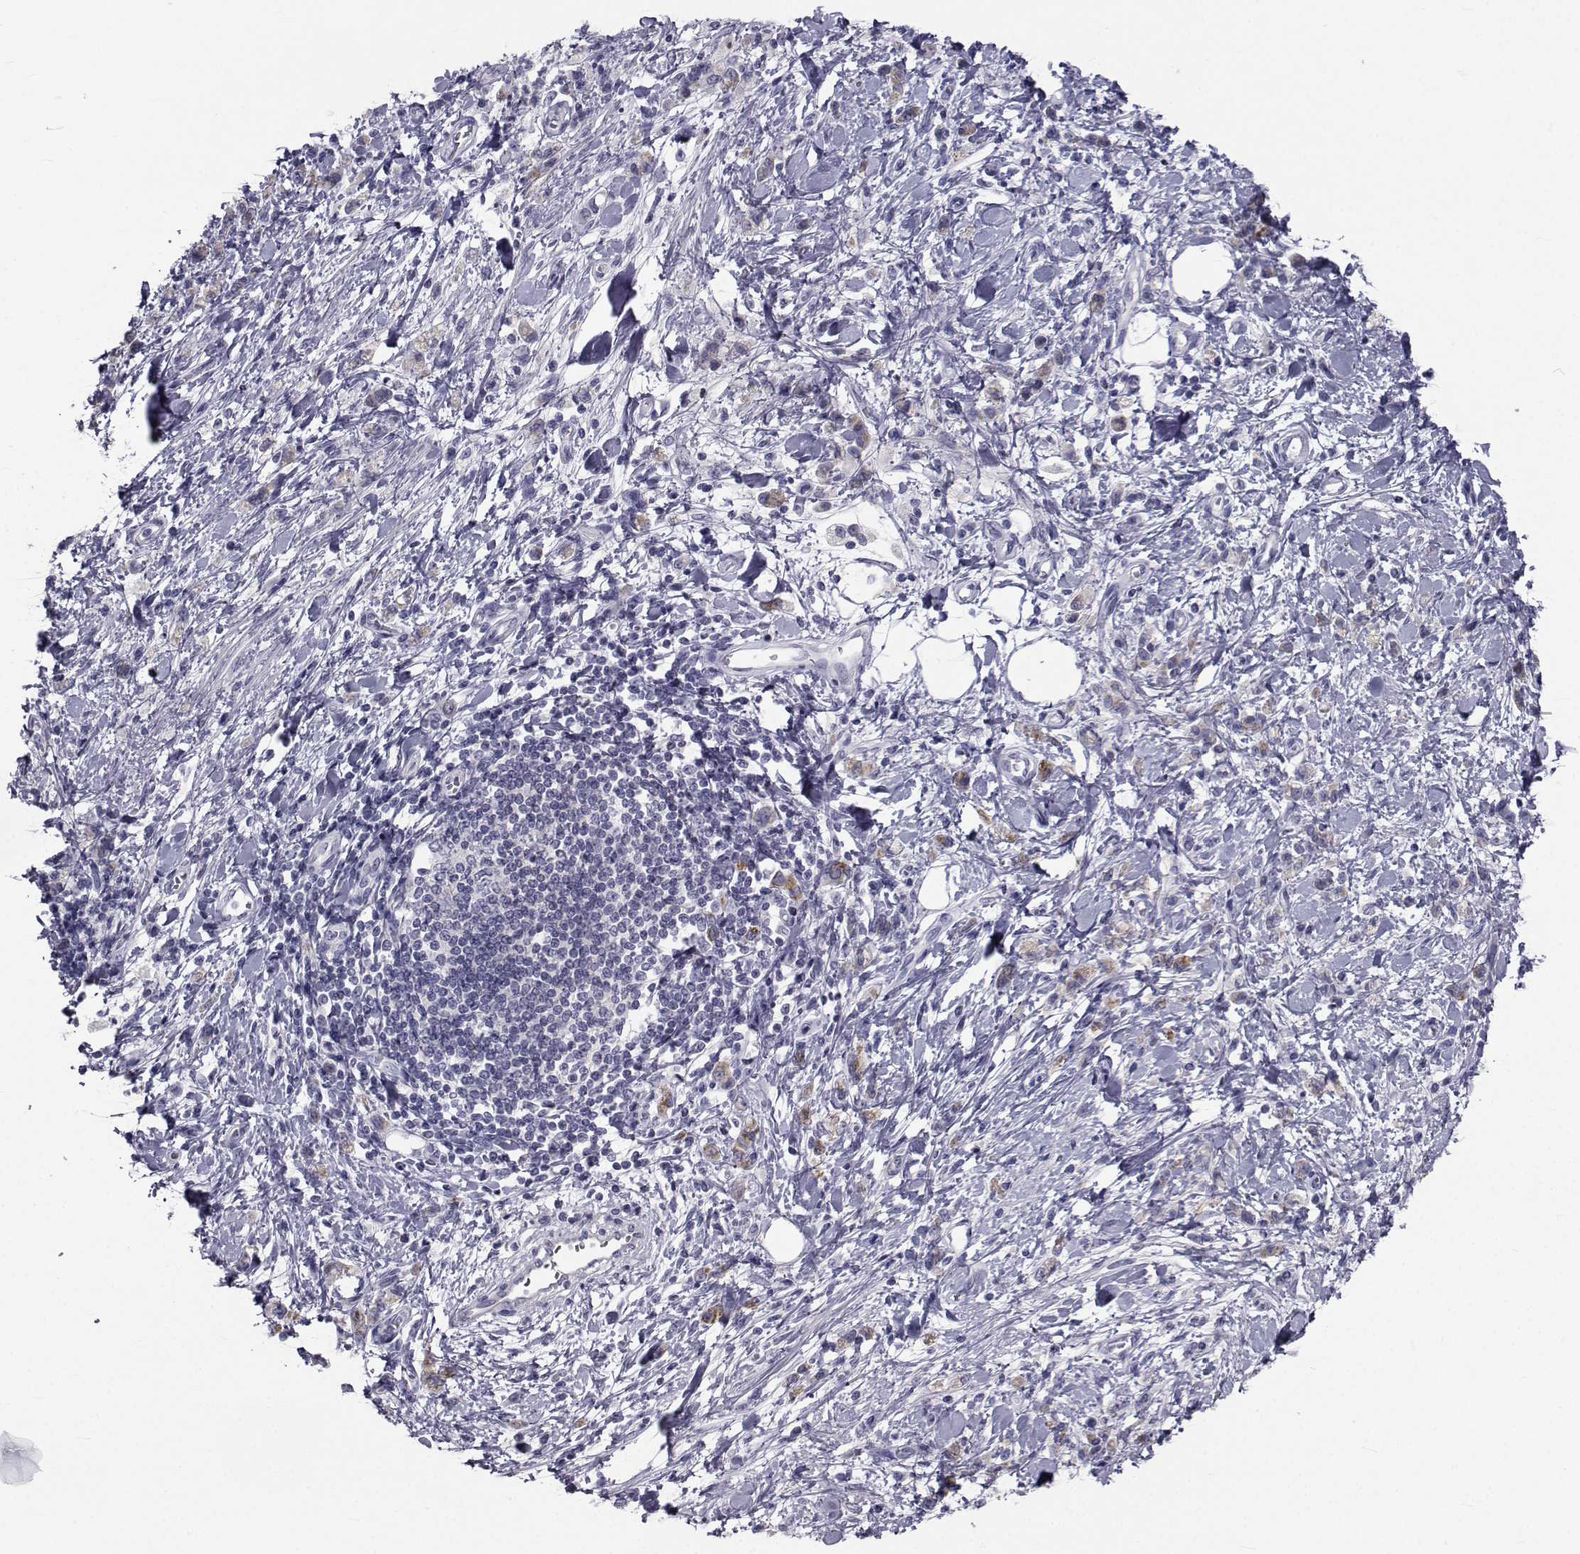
{"staining": {"intensity": "moderate", "quantity": "25%-75%", "location": "cytoplasmic/membranous"}, "tissue": "stomach cancer", "cell_type": "Tumor cells", "image_type": "cancer", "snomed": [{"axis": "morphology", "description": "Adenocarcinoma, NOS"}, {"axis": "topography", "description": "Stomach"}], "caption": "Stomach cancer (adenocarcinoma) stained with a brown dye displays moderate cytoplasmic/membranous positive expression in about 25%-75% of tumor cells.", "gene": "FDXR", "patient": {"sex": "male", "age": 77}}